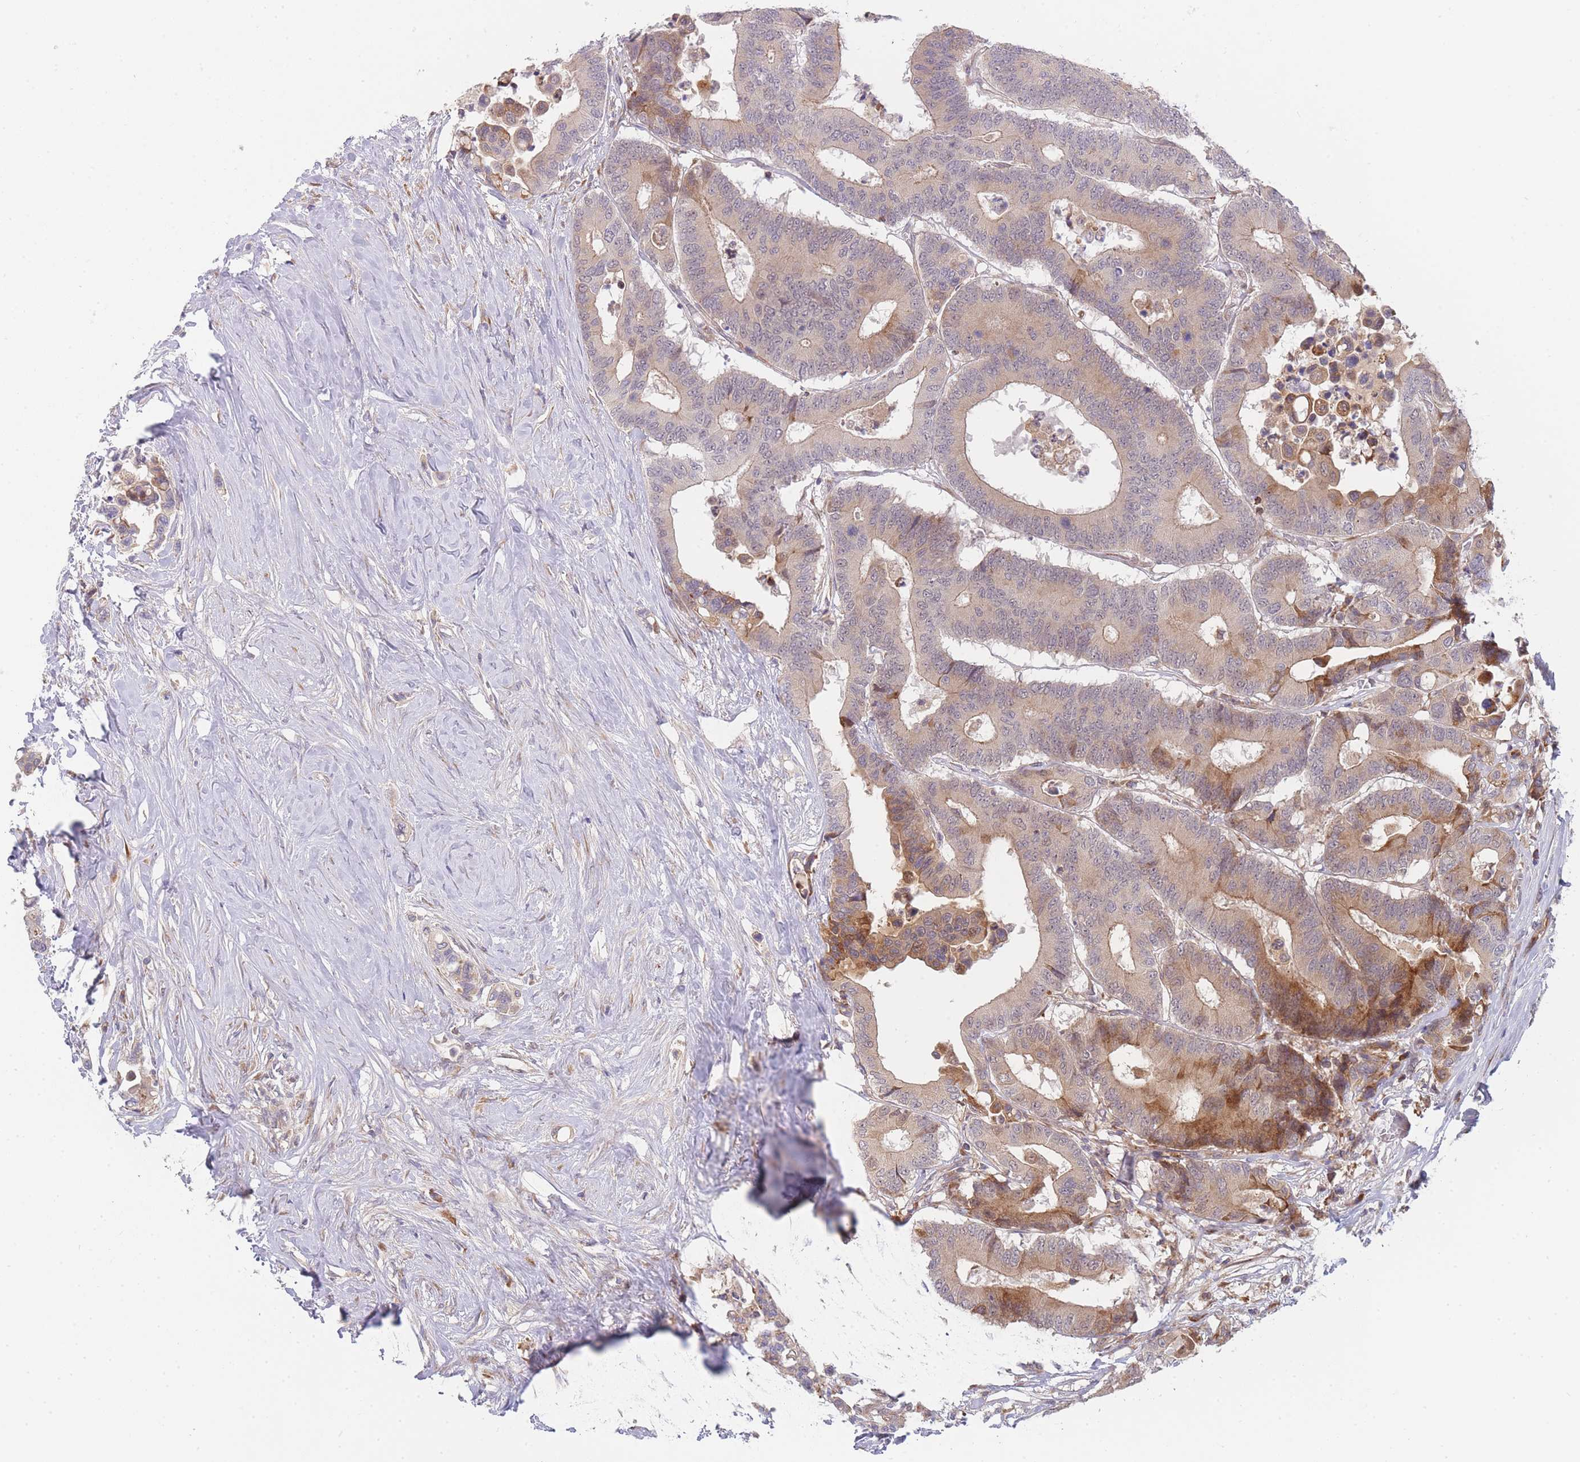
{"staining": {"intensity": "moderate", "quantity": "25%-75%", "location": "cytoplasmic/membranous"}, "tissue": "colorectal cancer", "cell_type": "Tumor cells", "image_type": "cancer", "snomed": [{"axis": "morphology", "description": "Normal tissue, NOS"}, {"axis": "morphology", "description": "Adenocarcinoma, NOS"}, {"axis": "topography", "description": "Colon"}], "caption": "An IHC photomicrograph of neoplastic tissue is shown. Protein staining in brown shows moderate cytoplasmic/membranous positivity in colorectal cancer within tumor cells. (IHC, brightfield microscopy, high magnification).", "gene": "TRIM26", "patient": {"sex": "male", "age": 82}}